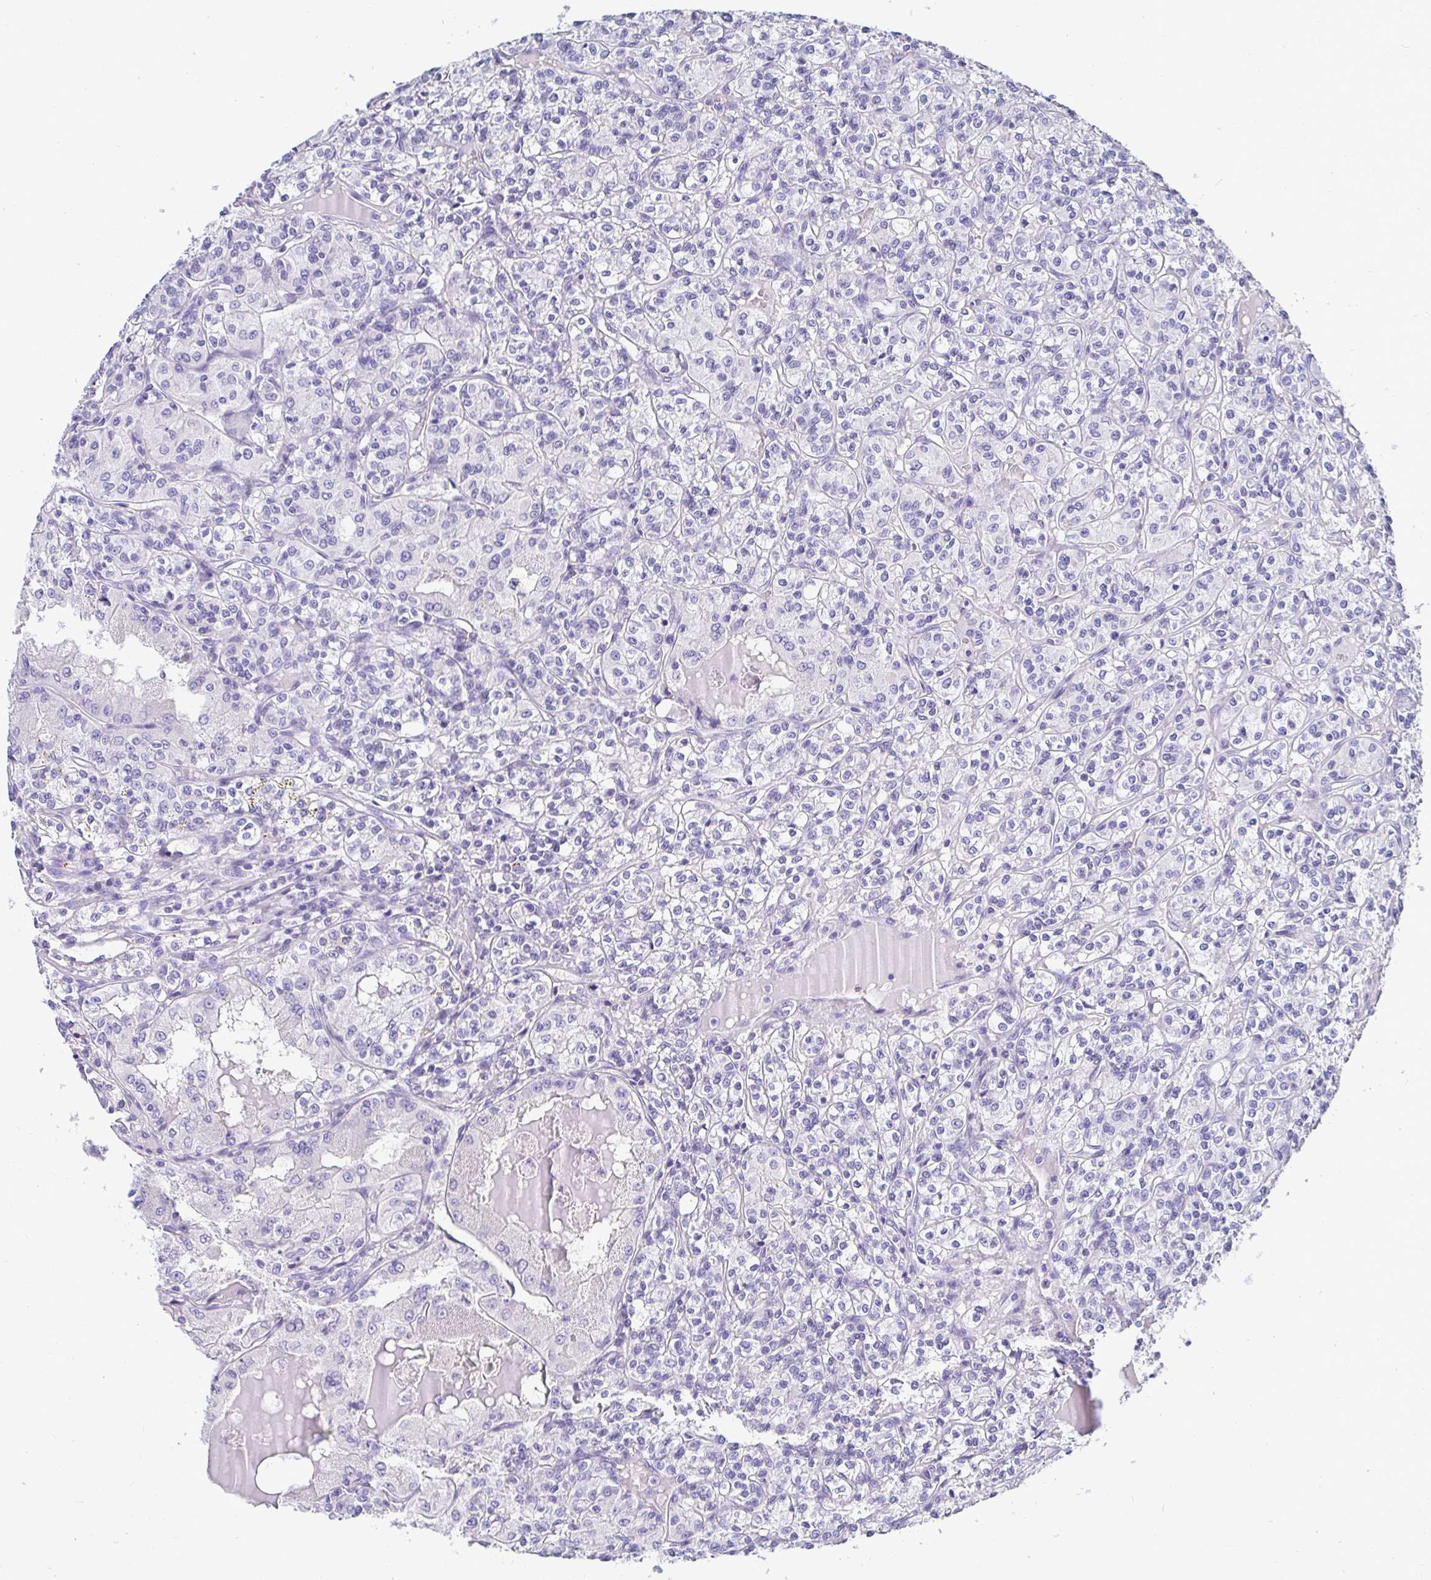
{"staining": {"intensity": "negative", "quantity": "none", "location": "none"}, "tissue": "renal cancer", "cell_type": "Tumor cells", "image_type": "cancer", "snomed": [{"axis": "morphology", "description": "Adenocarcinoma, NOS"}, {"axis": "topography", "description": "Kidney"}], "caption": "Micrograph shows no protein staining in tumor cells of renal adenocarcinoma tissue. (Immunohistochemistry (ihc), brightfield microscopy, high magnification).", "gene": "TMEM241", "patient": {"sex": "male", "age": 36}}